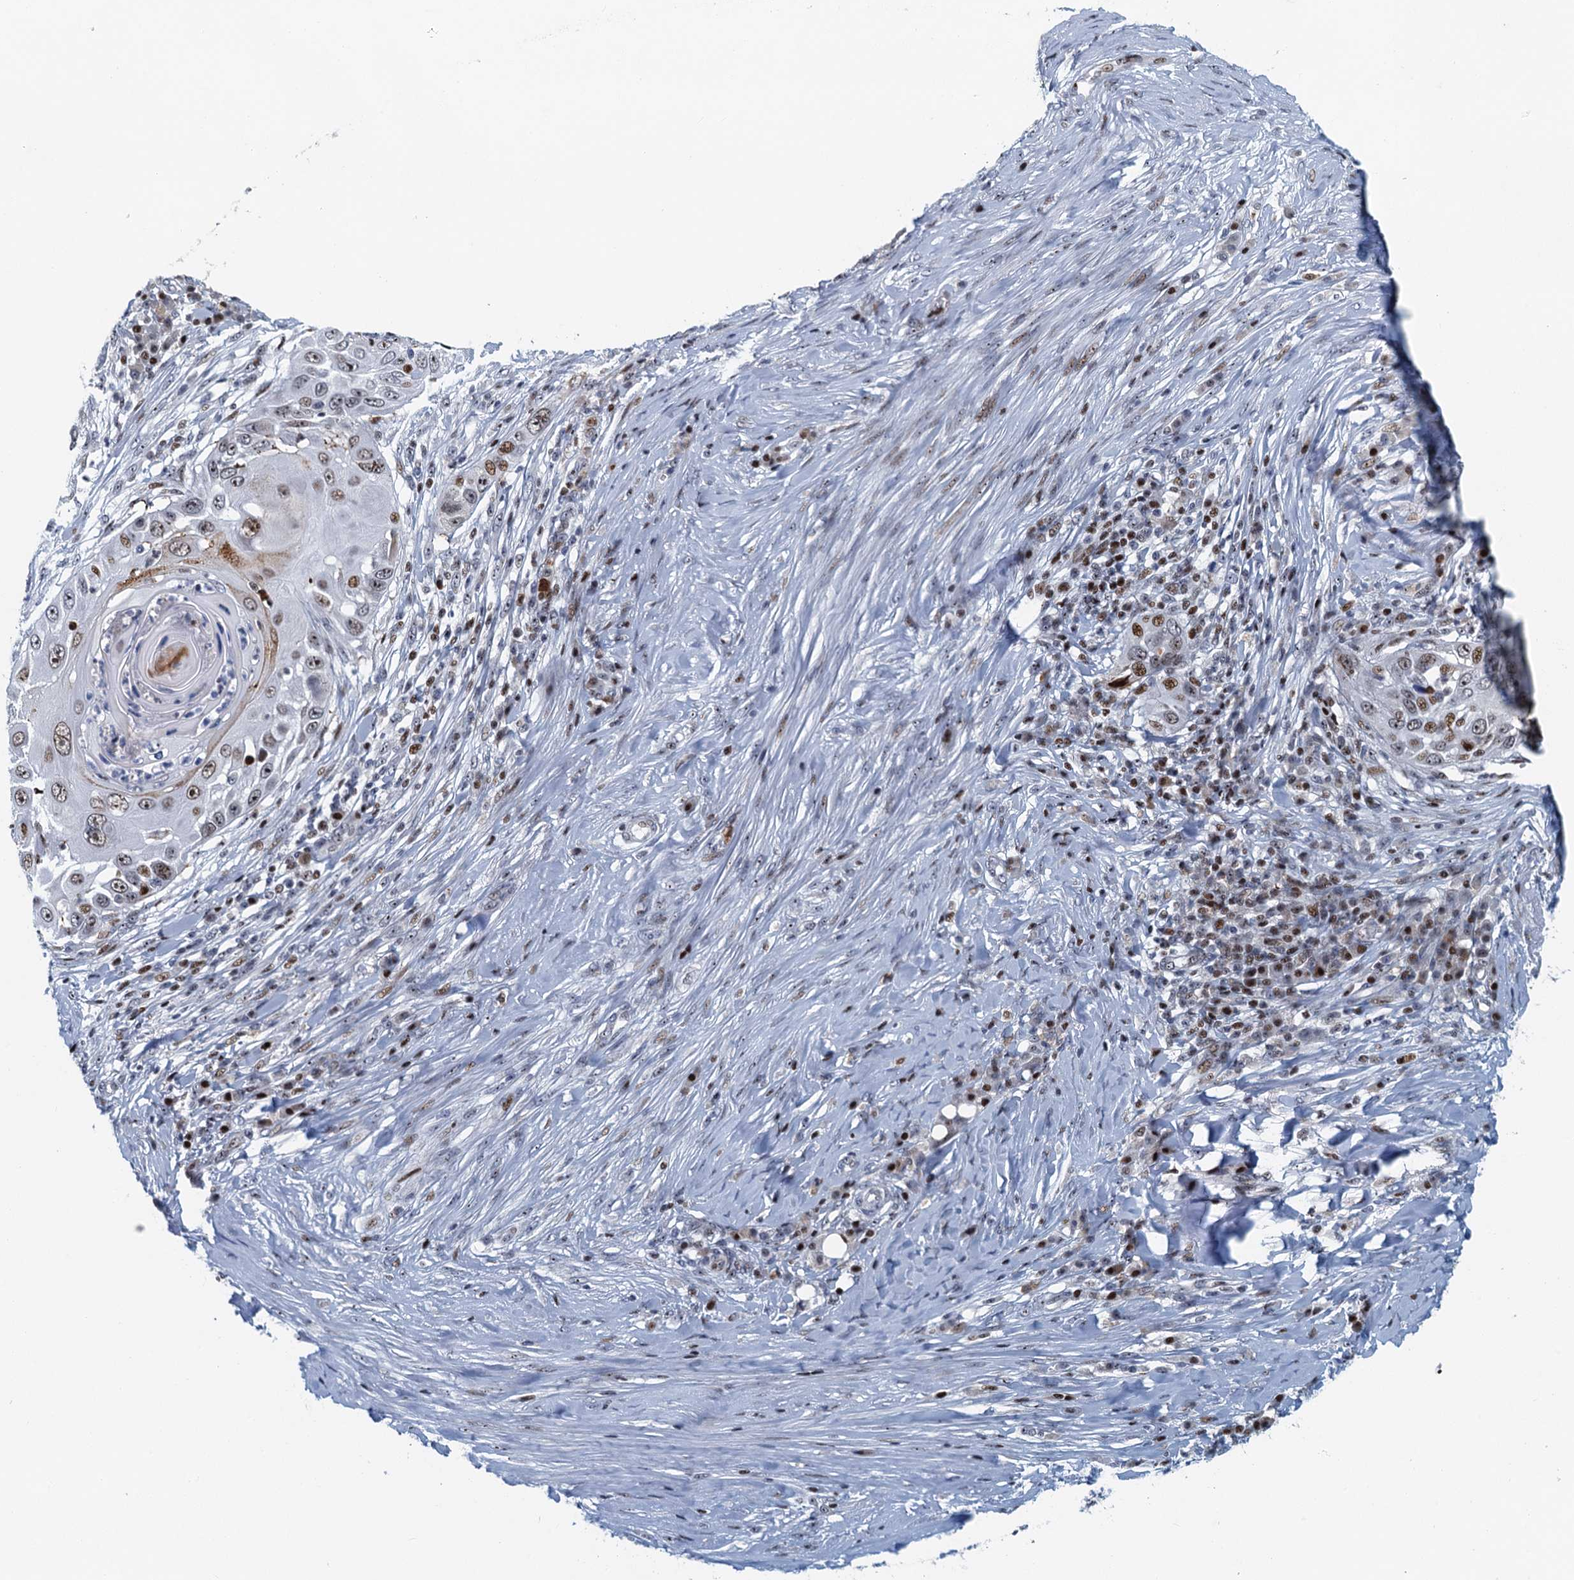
{"staining": {"intensity": "moderate", "quantity": "25%-75%", "location": "nuclear"}, "tissue": "skin cancer", "cell_type": "Tumor cells", "image_type": "cancer", "snomed": [{"axis": "morphology", "description": "Squamous cell carcinoma, NOS"}, {"axis": "topography", "description": "Skin"}], "caption": "IHC photomicrograph of neoplastic tissue: skin cancer (squamous cell carcinoma) stained using immunohistochemistry (IHC) exhibits medium levels of moderate protein expression localized specifically in the nuclear of tumor cells, appearing as a nuclear brown color.", "gene": "ANKRD13D", "patient": {"sex": "female", "age": 44}}